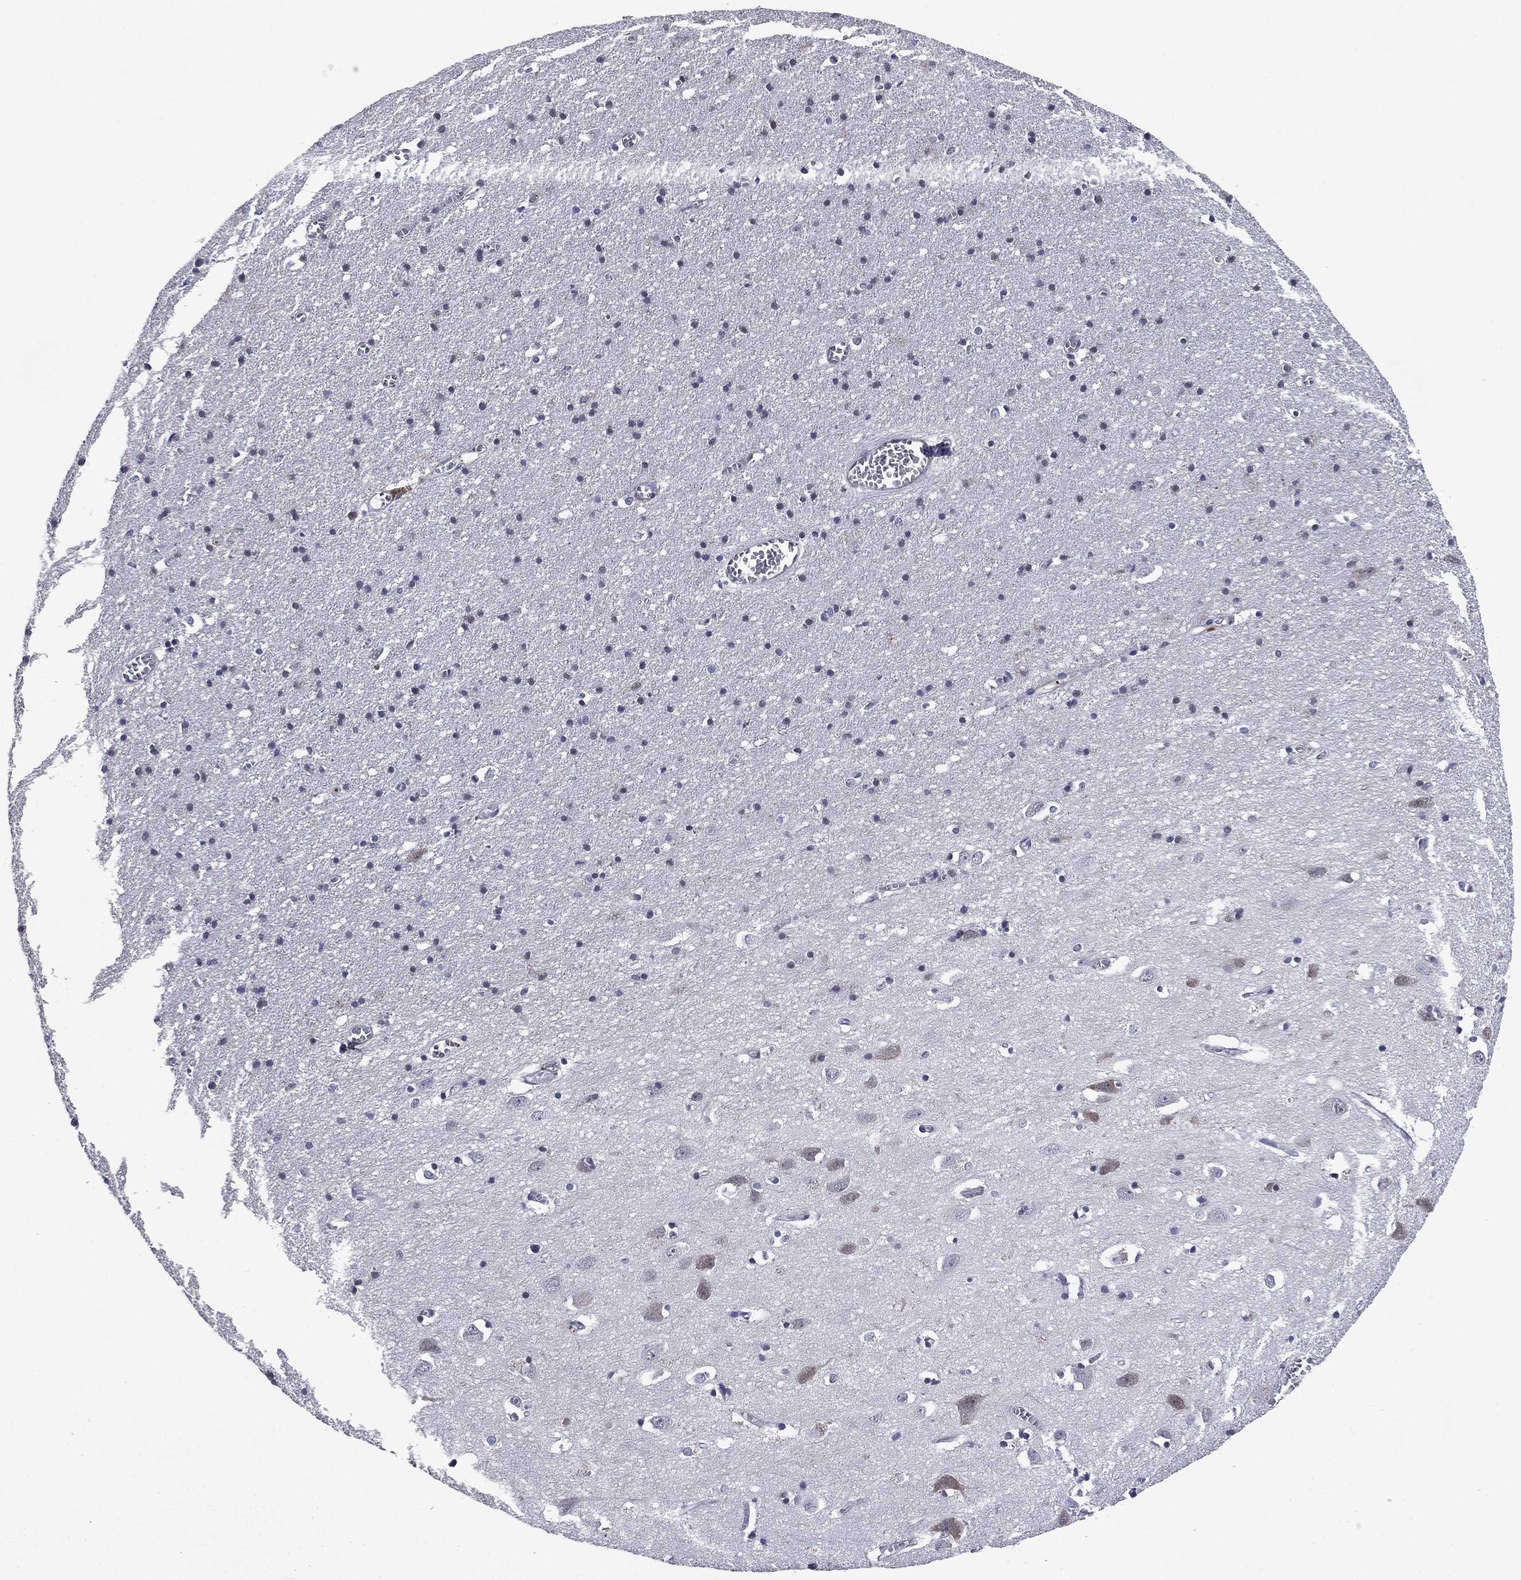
{"staining": {"intensity": "negative", "quantity": "none", "location": "none"}, "tissue": "cerebral cortex", "cell_type": "Endothelial cells", "image_type": "normal", "snomed": [{"axis": "morphology", "description": "Normal tissue, NOS"}, {"axis": "topography", "description": "Cerebral cortex"}], "caption": "Immunohistochemistry (IHC) image of benign human cerebral cortex stained for a protein (brown), which demonstrates no staining in endothelial cells.", "gene": "ECM1", "patient": {"sex": "male", "age": 70}}